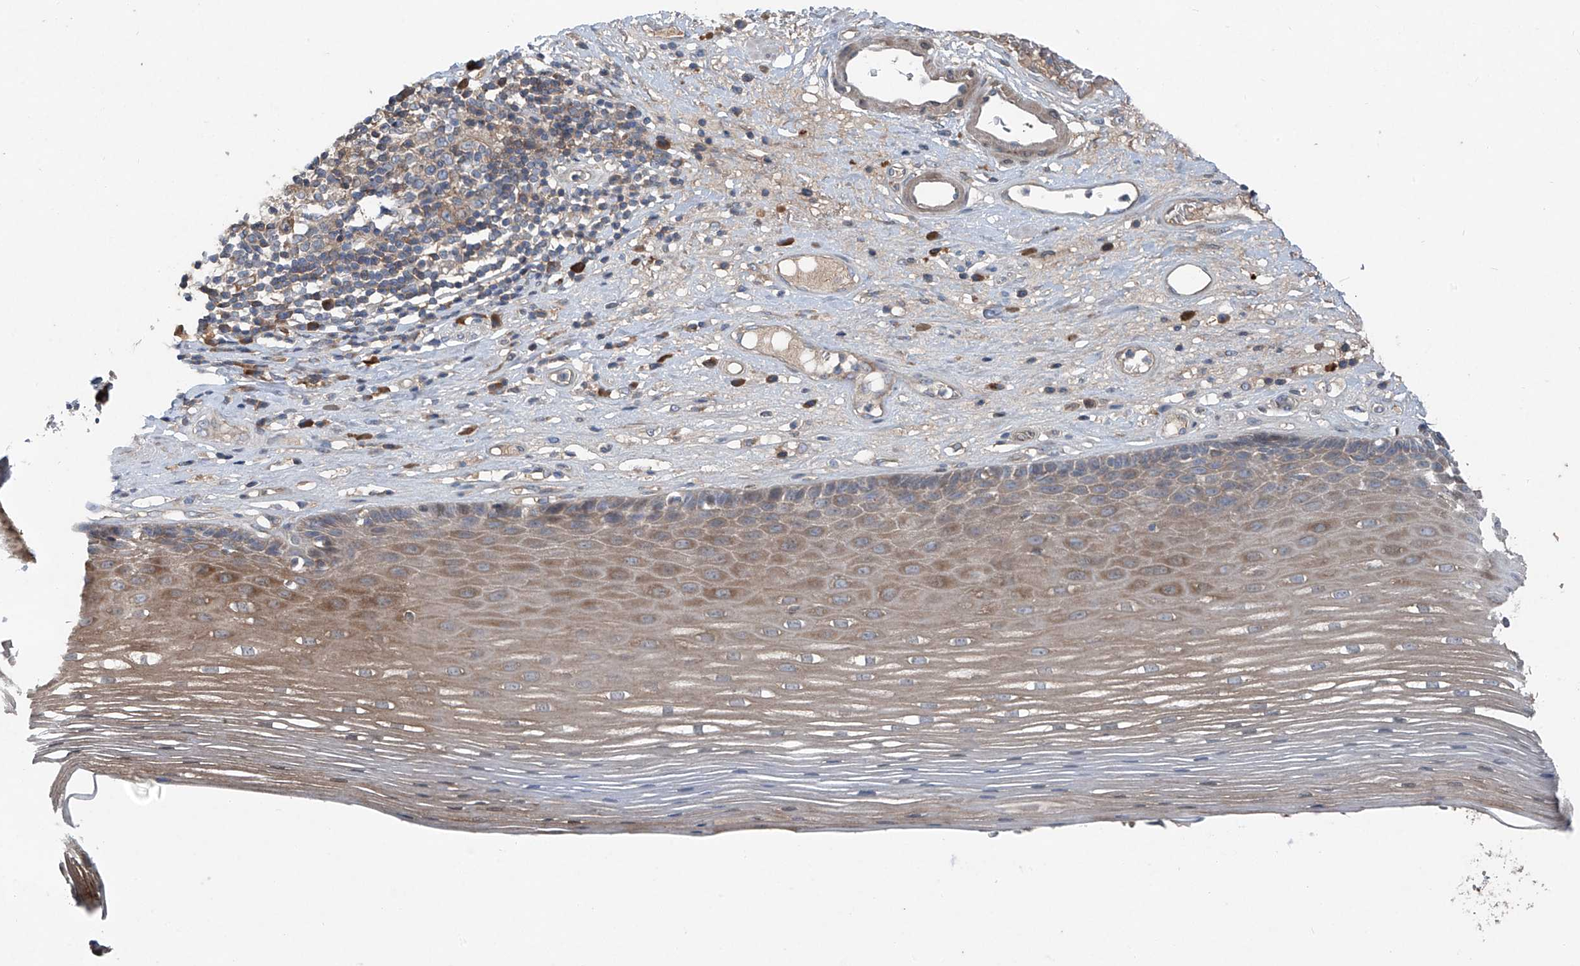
{"staining": {"intensity": "moderate", "quantity": ">75%", "location": "cytoplasmic/membranous"}, "tissue": "esophagus", "cell_type": "Squamous epithelial cells", "image_type": "normal", "snomed": [{"axis": "morphology", "description": "Normal tissue, NOS"}, {"axis": "topography", "description": "Esophagus"}], "caption": "A medium amount of moderate cytoplasmic/membranous positivity is present in about >75% of squamous epithelial cells in unremarkable esophagus.", "gene": "FOXRED2", "patient": {"sex": "male", "age": 62}}